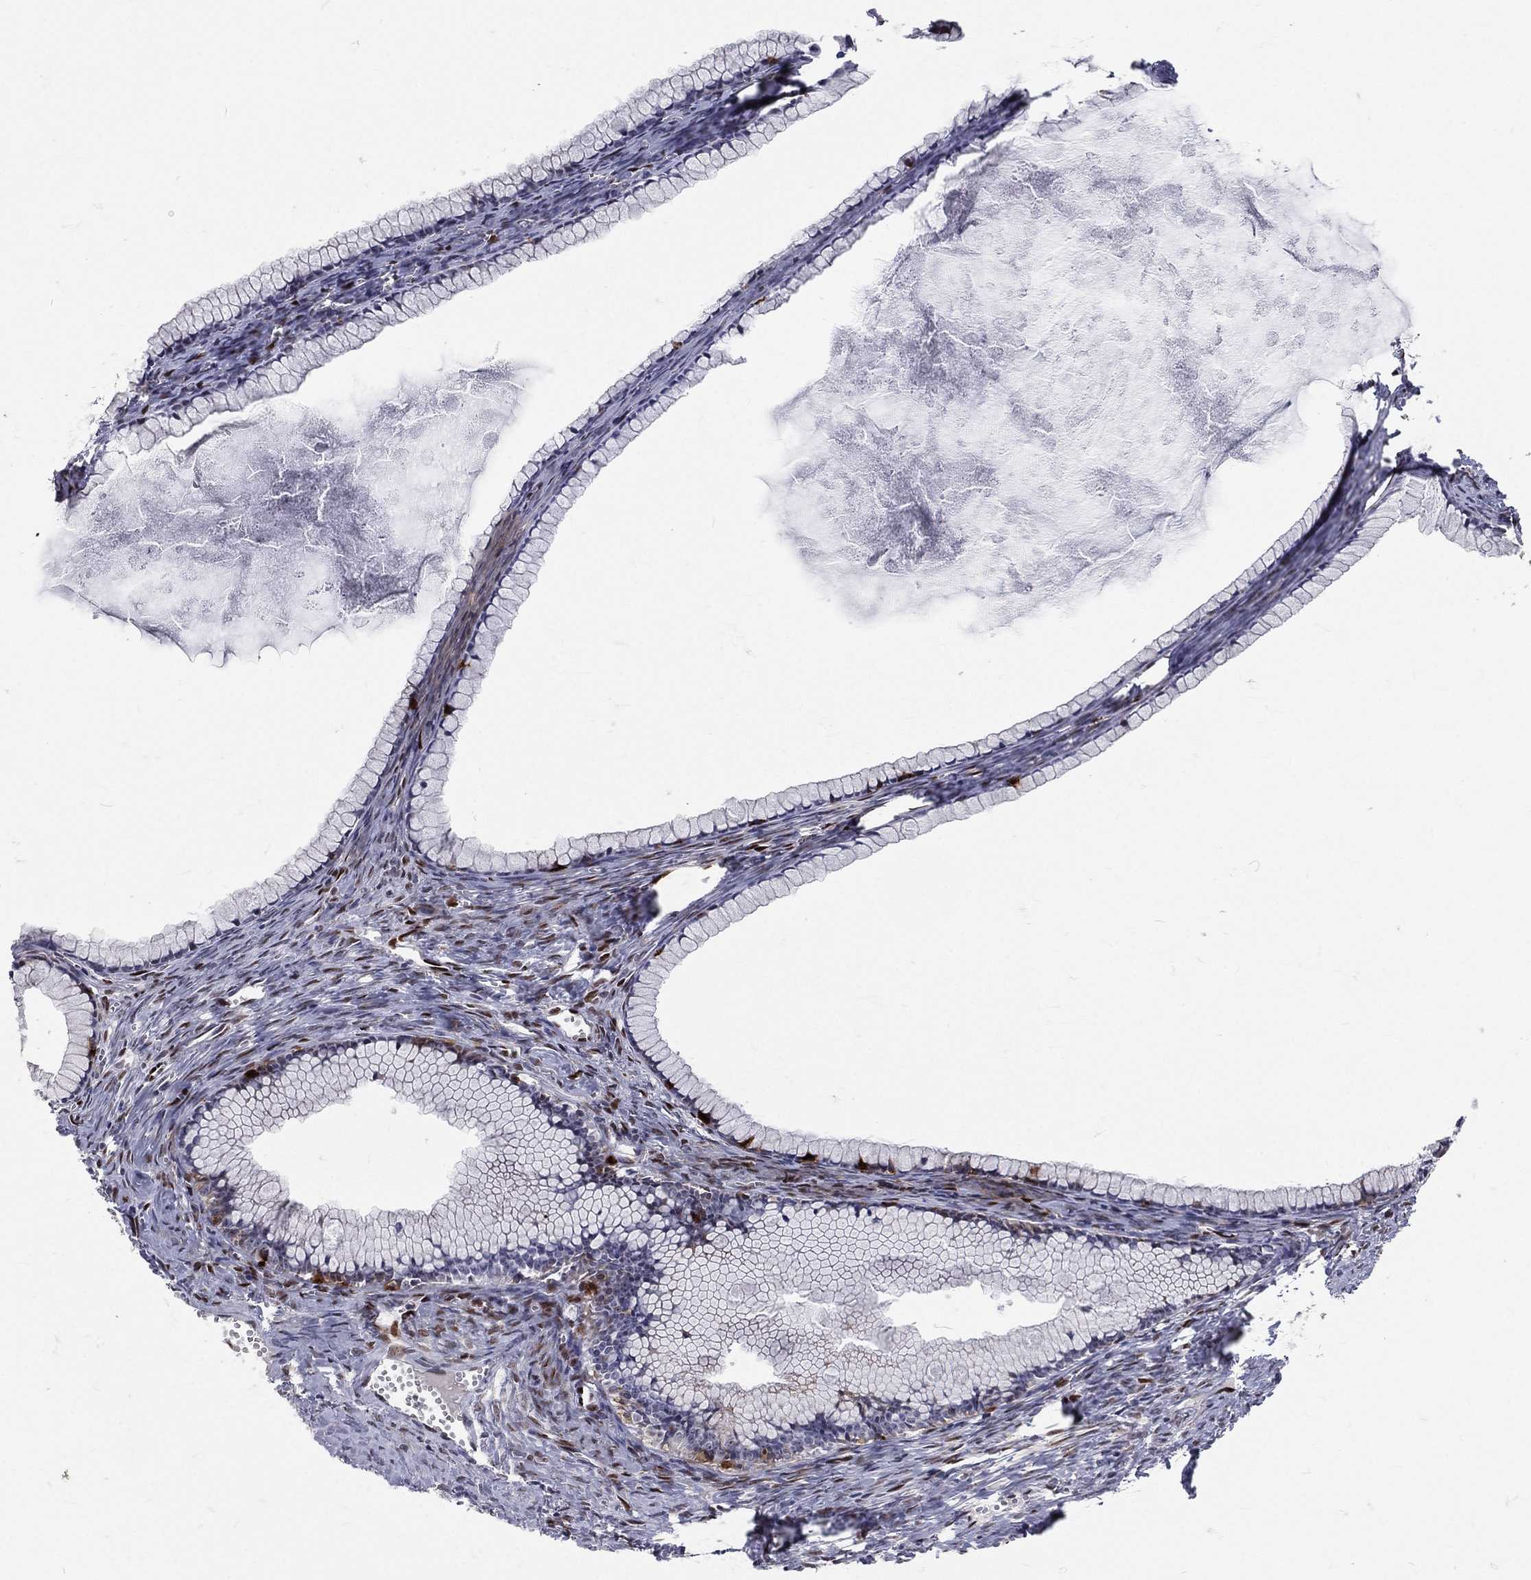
{"staining": {"intensity": "negative", "quantity": "none", "location": "none"}, "tissue": "ovarian cancer", "cell_type": "Tumor cells", "image_type": "cancer", "snomed": [{"axis": "morphology", "description": "Cystadenocarcinoma, mucinous, NOS"}, {"axis": "topography", "description": "Ovary"}], "caption": "Ovarian cancer (mucinous cystadenocarcinoma) stained for a protein using immunohistochemistry (IHC) displays no positivity tumor cells.", "gene": "ZEB1", "patient": {"sex": "female", "age": 41}}